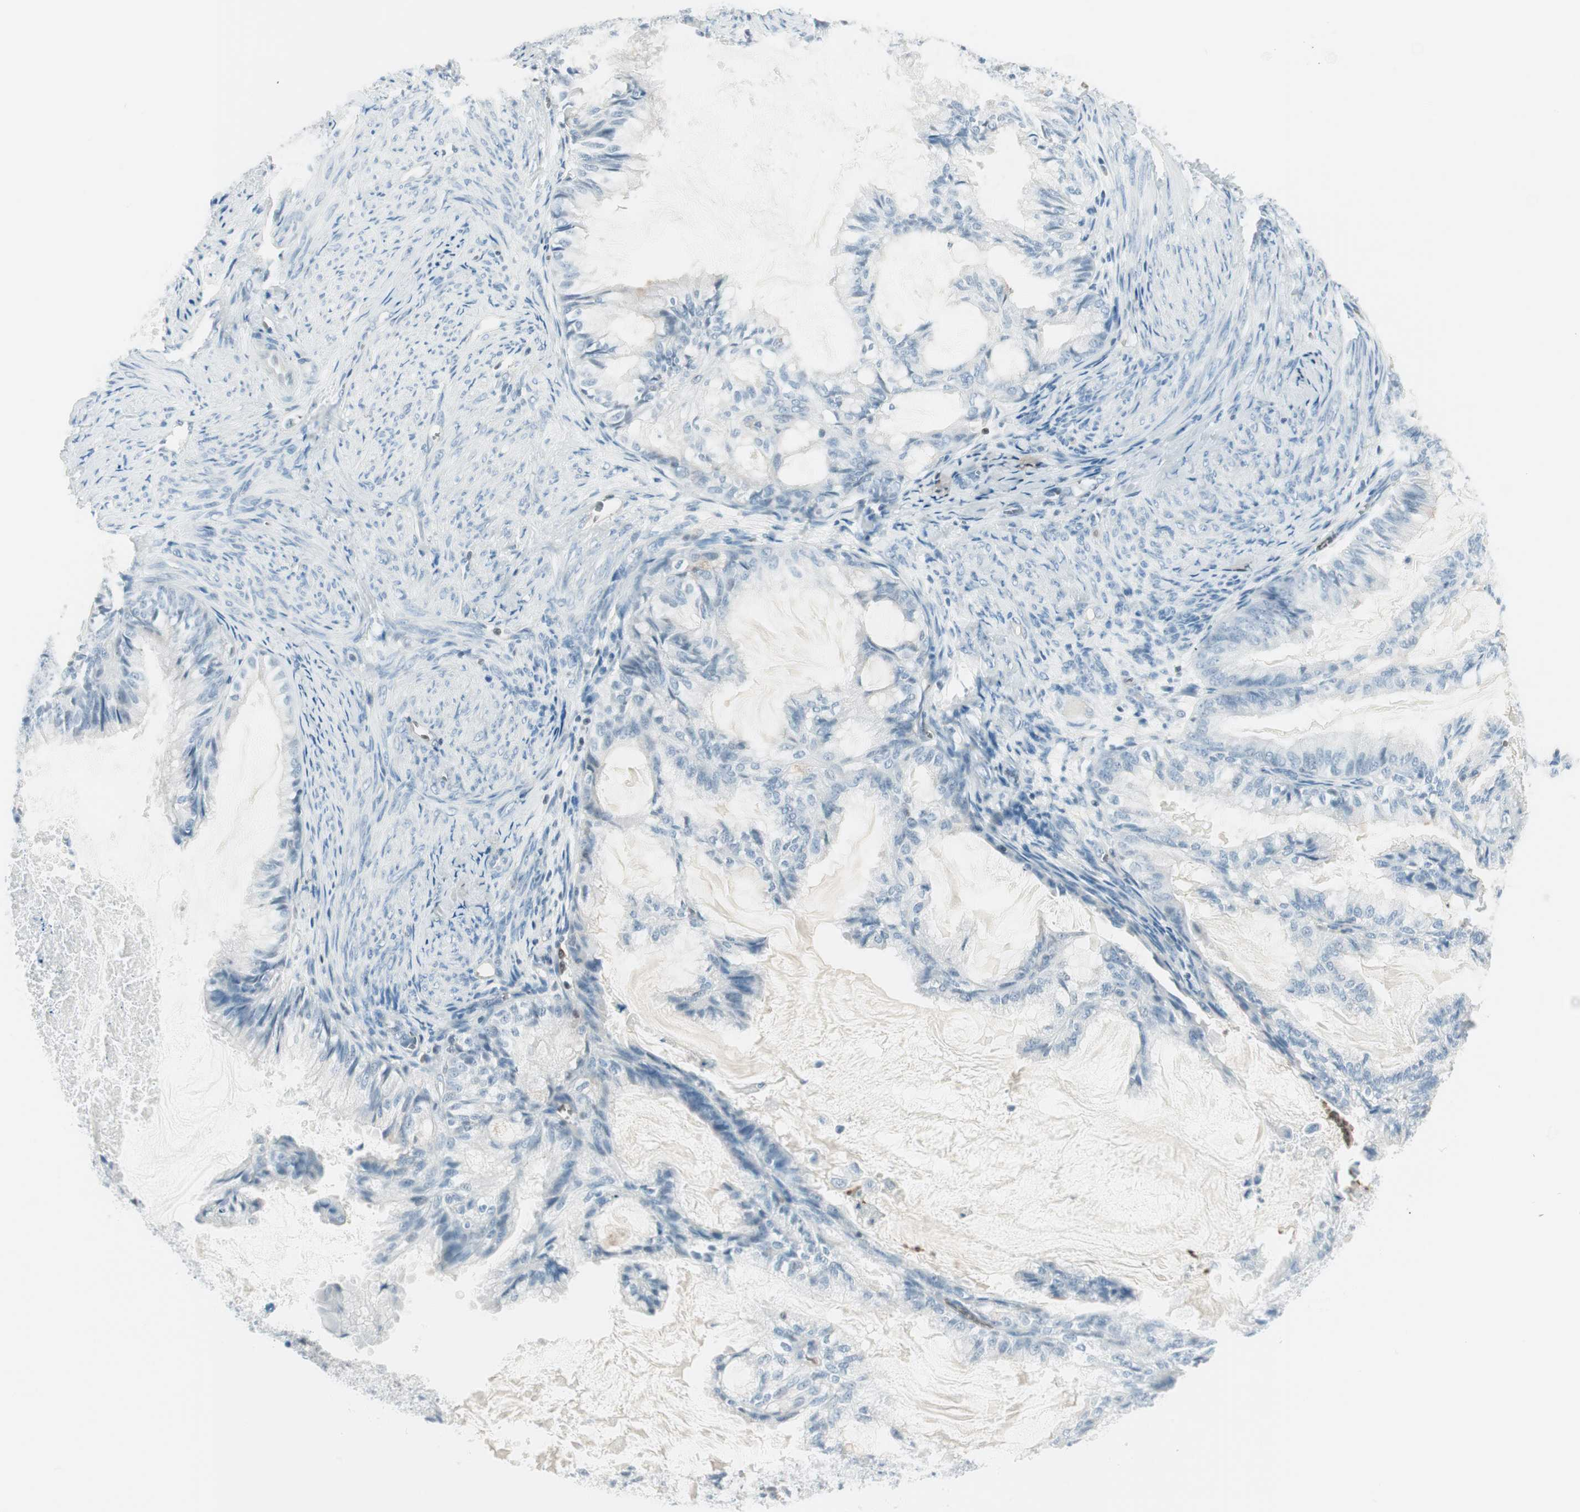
{"staining": {"intensity": "negative", "quantity": "none", "location": "none"}, "tissue": "cervical cancer", "cell_type": "Tumor cells", "image_type": "cancer", "snomed": [{"axis": "morphology", "description": "Normal tissue, NOS"}, {"axis": "morphology", "description": "Adenocarcinoma, NOS"}, {"axis": "topography", "description": "Cervix"}, {"axis": "topography", "description": "Endometrium"}], "caption": "Protein analysis of cervical cancer shows no significant expression in tumor cells.", "gene": "MAP4K1", "patient": {"sex": "female", "age": 86}}